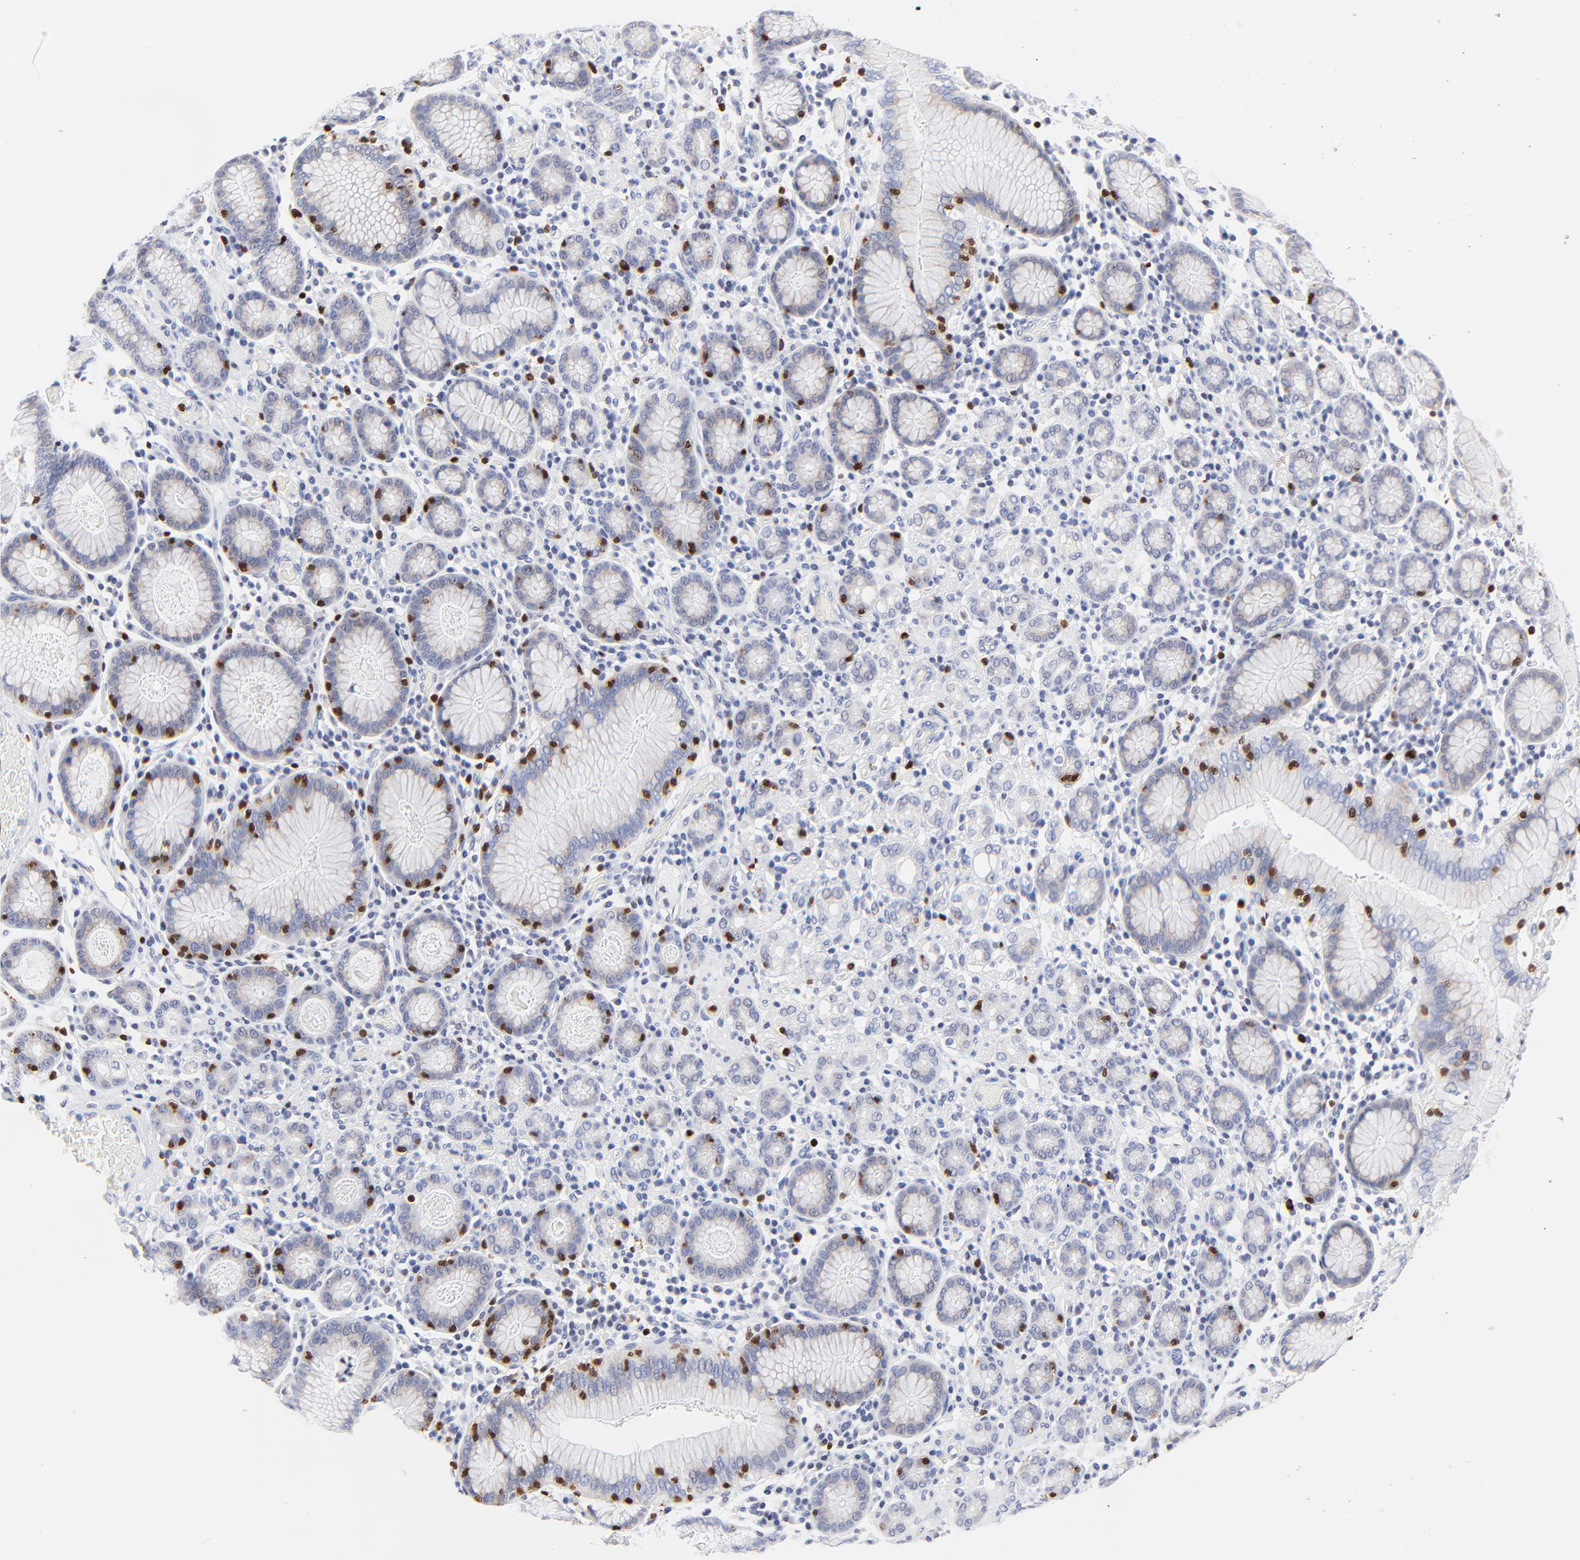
{"staining": {"intensity": "negative", "quantity": "none", "location": "none"}, "tissue": "stomach cancer", "cell_type": "Tumor cells", "image_type": "cancer", "snomed": [{"axis": "morphology", "description": "Adenocarcinoma, NOS"}, {"axis": "topography", "description": "Stomach, lower"}], "caption": "Tumor cells show no significant expression in stomach cancer.", "gene": "ZAP70", "patient": {"sex": "male", "age": 88}}